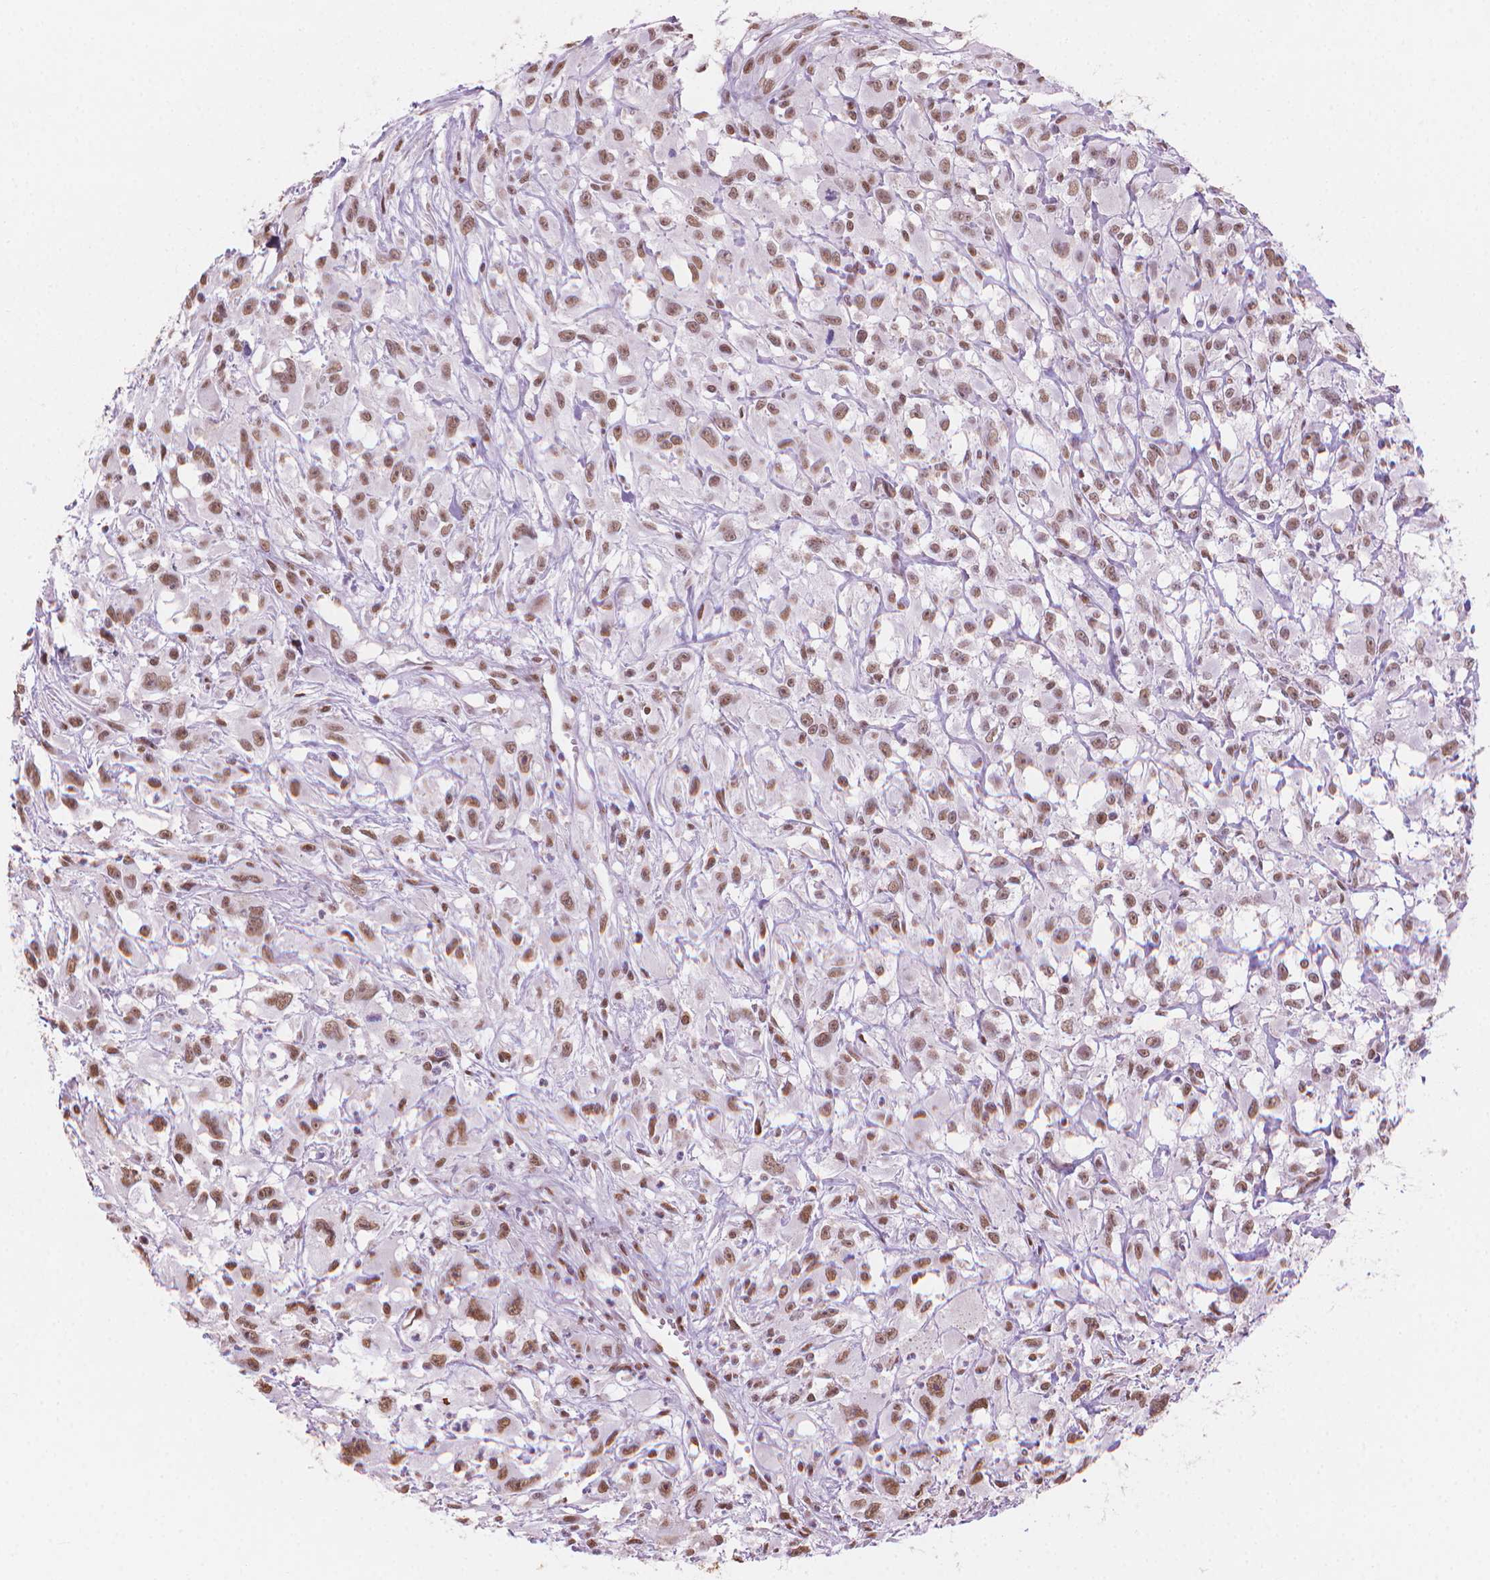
{"staining": {"intensity": "moderate", "quantity": ">75%", "location": "nuclear"}, "tissue": "head and neck cancer", "cell_type": "Tumor cells", "image_type": "cancer", "snomed": [{"axis": "morphology", "description": "Squamous cell carcinoma, NOS"}, {"axis": "morphology", "description": "Squamous cell carcinoma, metastatic, NOS"}, {"axis": "topography", "description": "Oral tissue"}, {"axis": "topography", "description": "Head-Neck"}], "caption": "Human head and neck cancer (metastatic squamous cell carcinoma) stained for a protein (brown) reveals moderate nuclear positive staining in approximately >75% of tumor cells.", "gene": "PIAS2", "patient": {"sex": "female", "age": 85}}